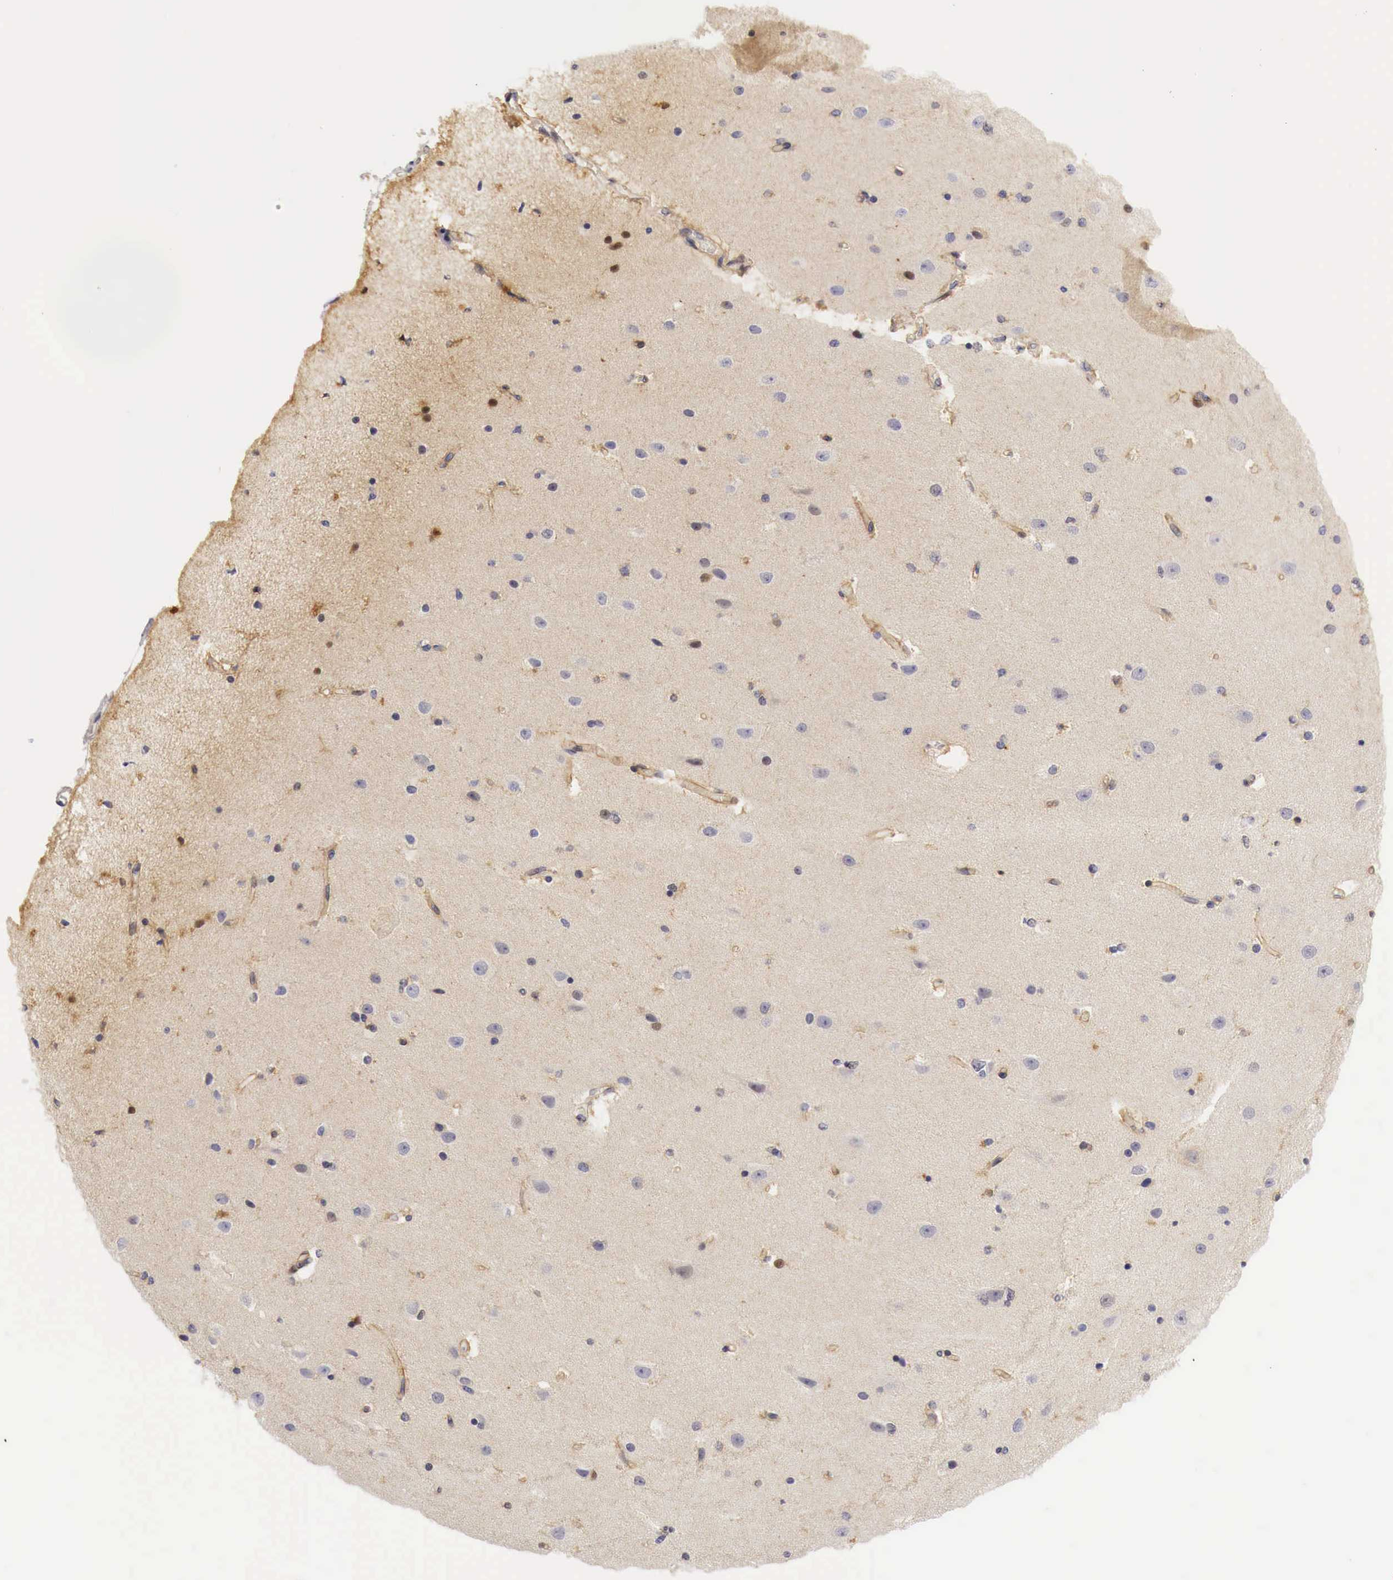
{"staining": {"intensity": "negative", "quantity": "none", "location": "none"}, "tissue": "caudate", "cell_type": "Glial cells", "image_type": "normal", "snomed": [{"axis": "morphology", "description": "Normal tissue, NOS"}, {"axis": "topography", "description": "Lateral ventricle wall"}], "caption": "The IHC micrograph has no significant staining in glial cells of caudate.", "gene": "CASP3", "patient": {"sex": "female", "age": 54}}